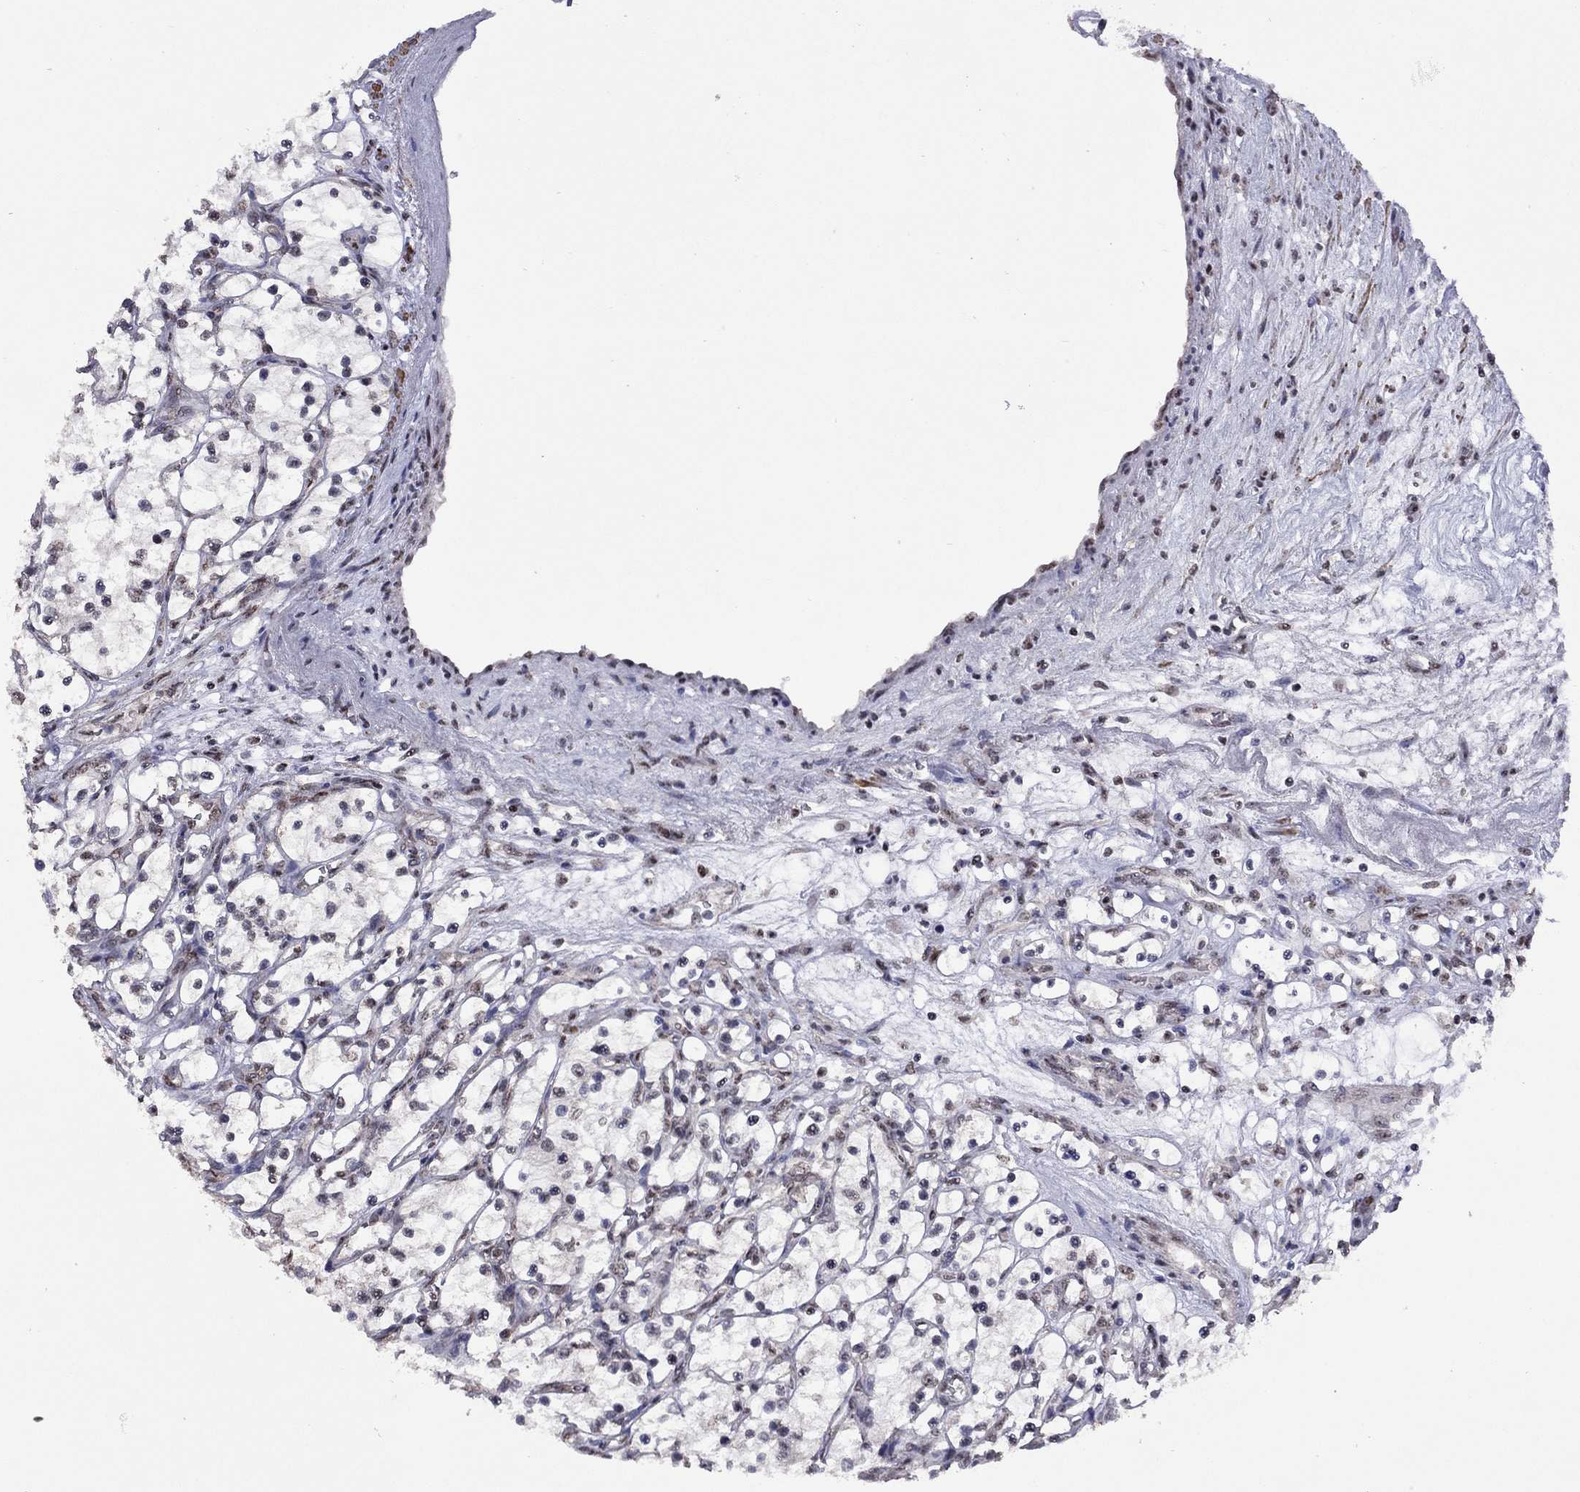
{"staining": {"intensity": "weak", "quantity": "<25%", "location": "nuclear"}, "tissue": "renal cancer", "cell_type": "Tumor cells", "image_type": "cancer", "snomed": [{"axis": "morphology", "description": "Adenocarcinoma, NOS"}, {"axis": "topography", "description": "Kidney"}], "caption": "Immunohistochemistry (IHC) photomicrograph of human renal adenocarcinoma stained for a protein (brown), which reveals no positivity in tumor cells.", "gene": "SPOUT1", "patient": {"sex": "female", "age": 69}}